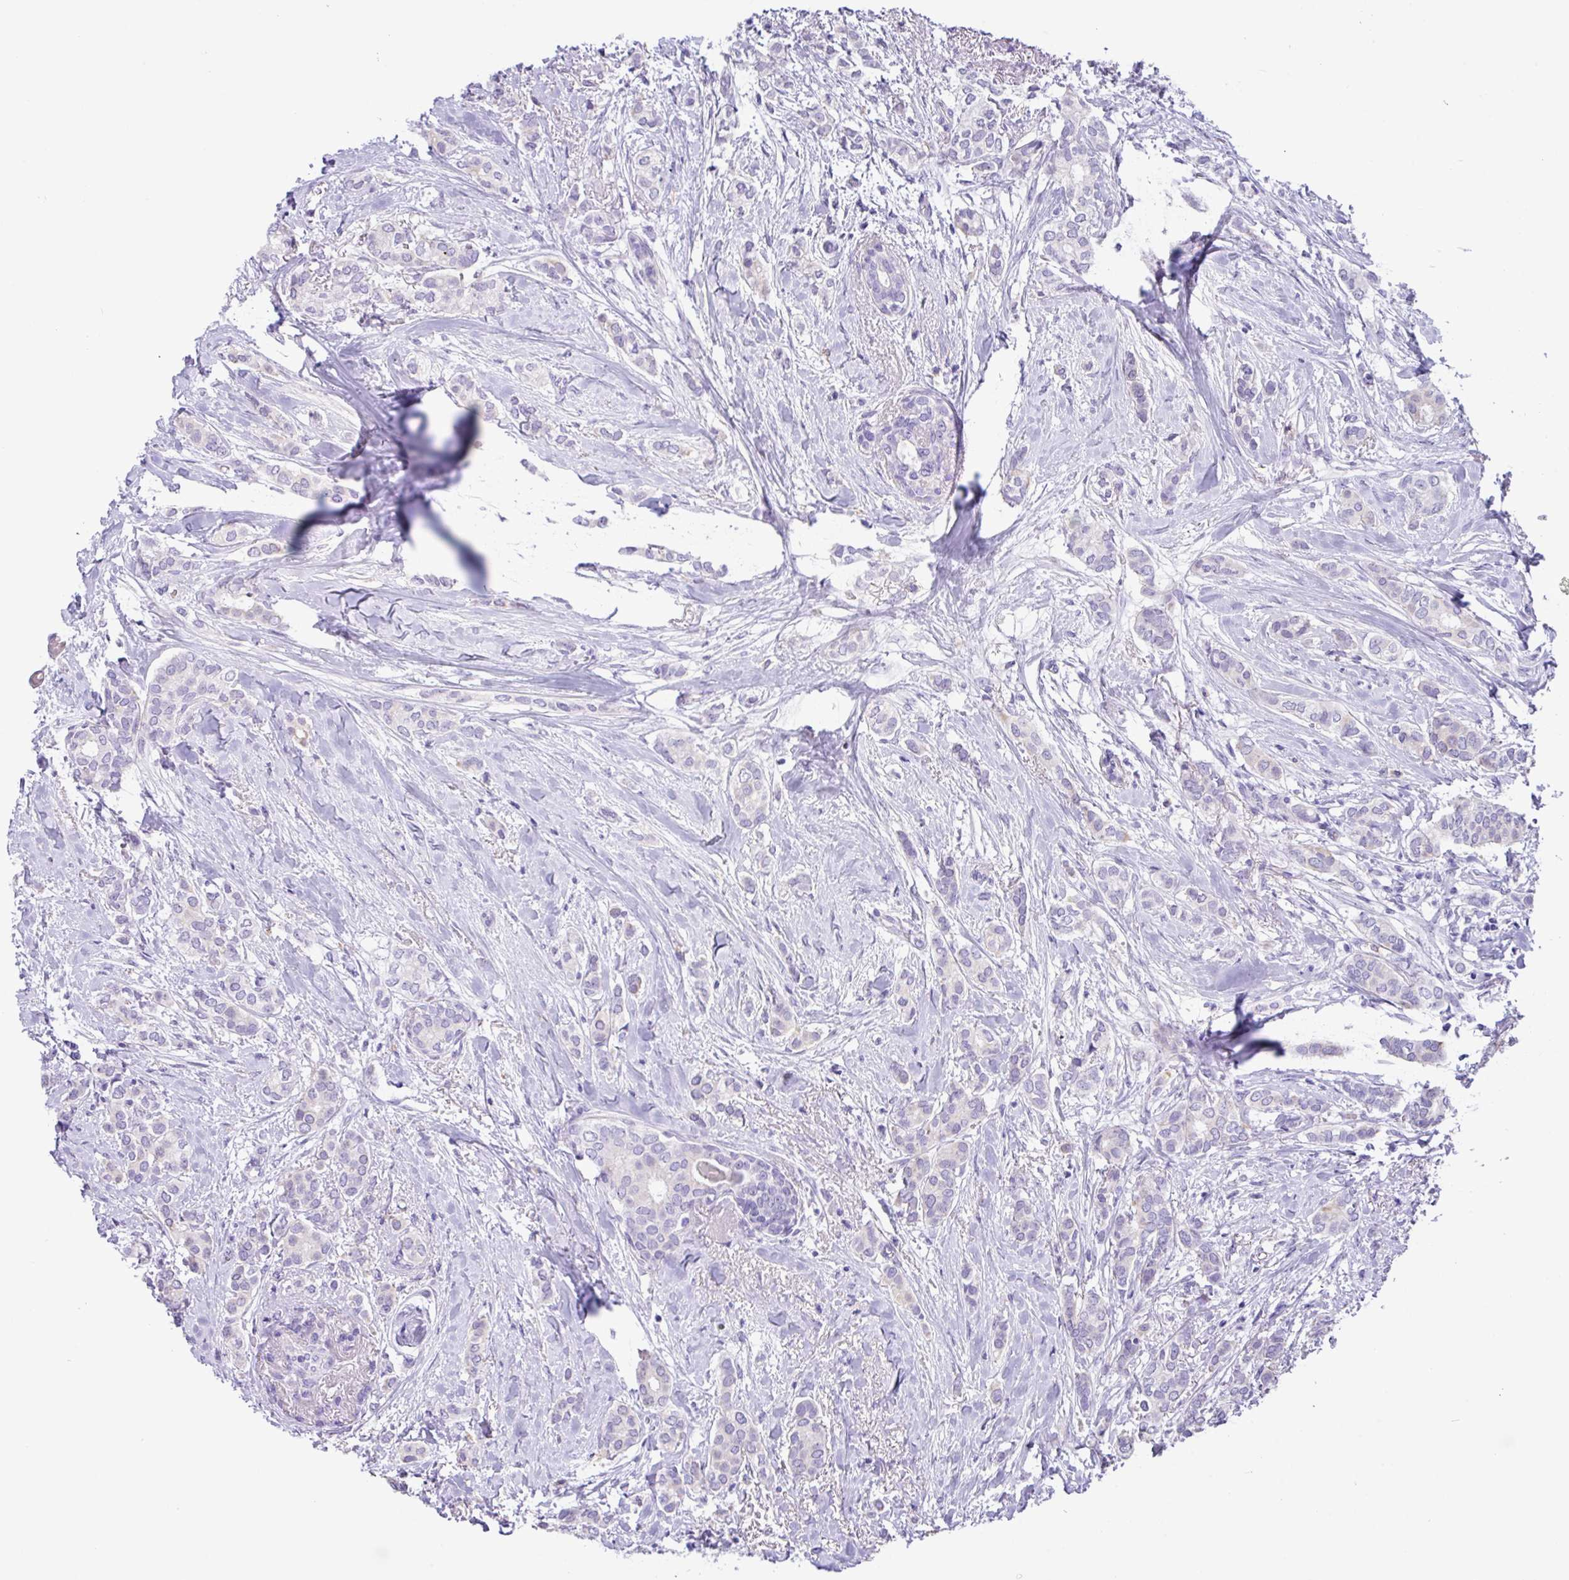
{"staining": {"intensity": "negative", "quantity": "none", "location": "none"}, "tissue": "breast cancer", "cell_type": "Tumor cells", "image_type": "cancer", "snomed": [{"axis": "morphology", "description": "Duct carcinoma"}, {"axis": "topography", "description": "Breast"}], "caption": "Human intraductal carcinoma (breast) stained for a protein using immunohistochemistry (IHC) reveals no positivity in tumor cells.", "gene": "MRM2", "patient": {"sex": "female", "age": 73}}